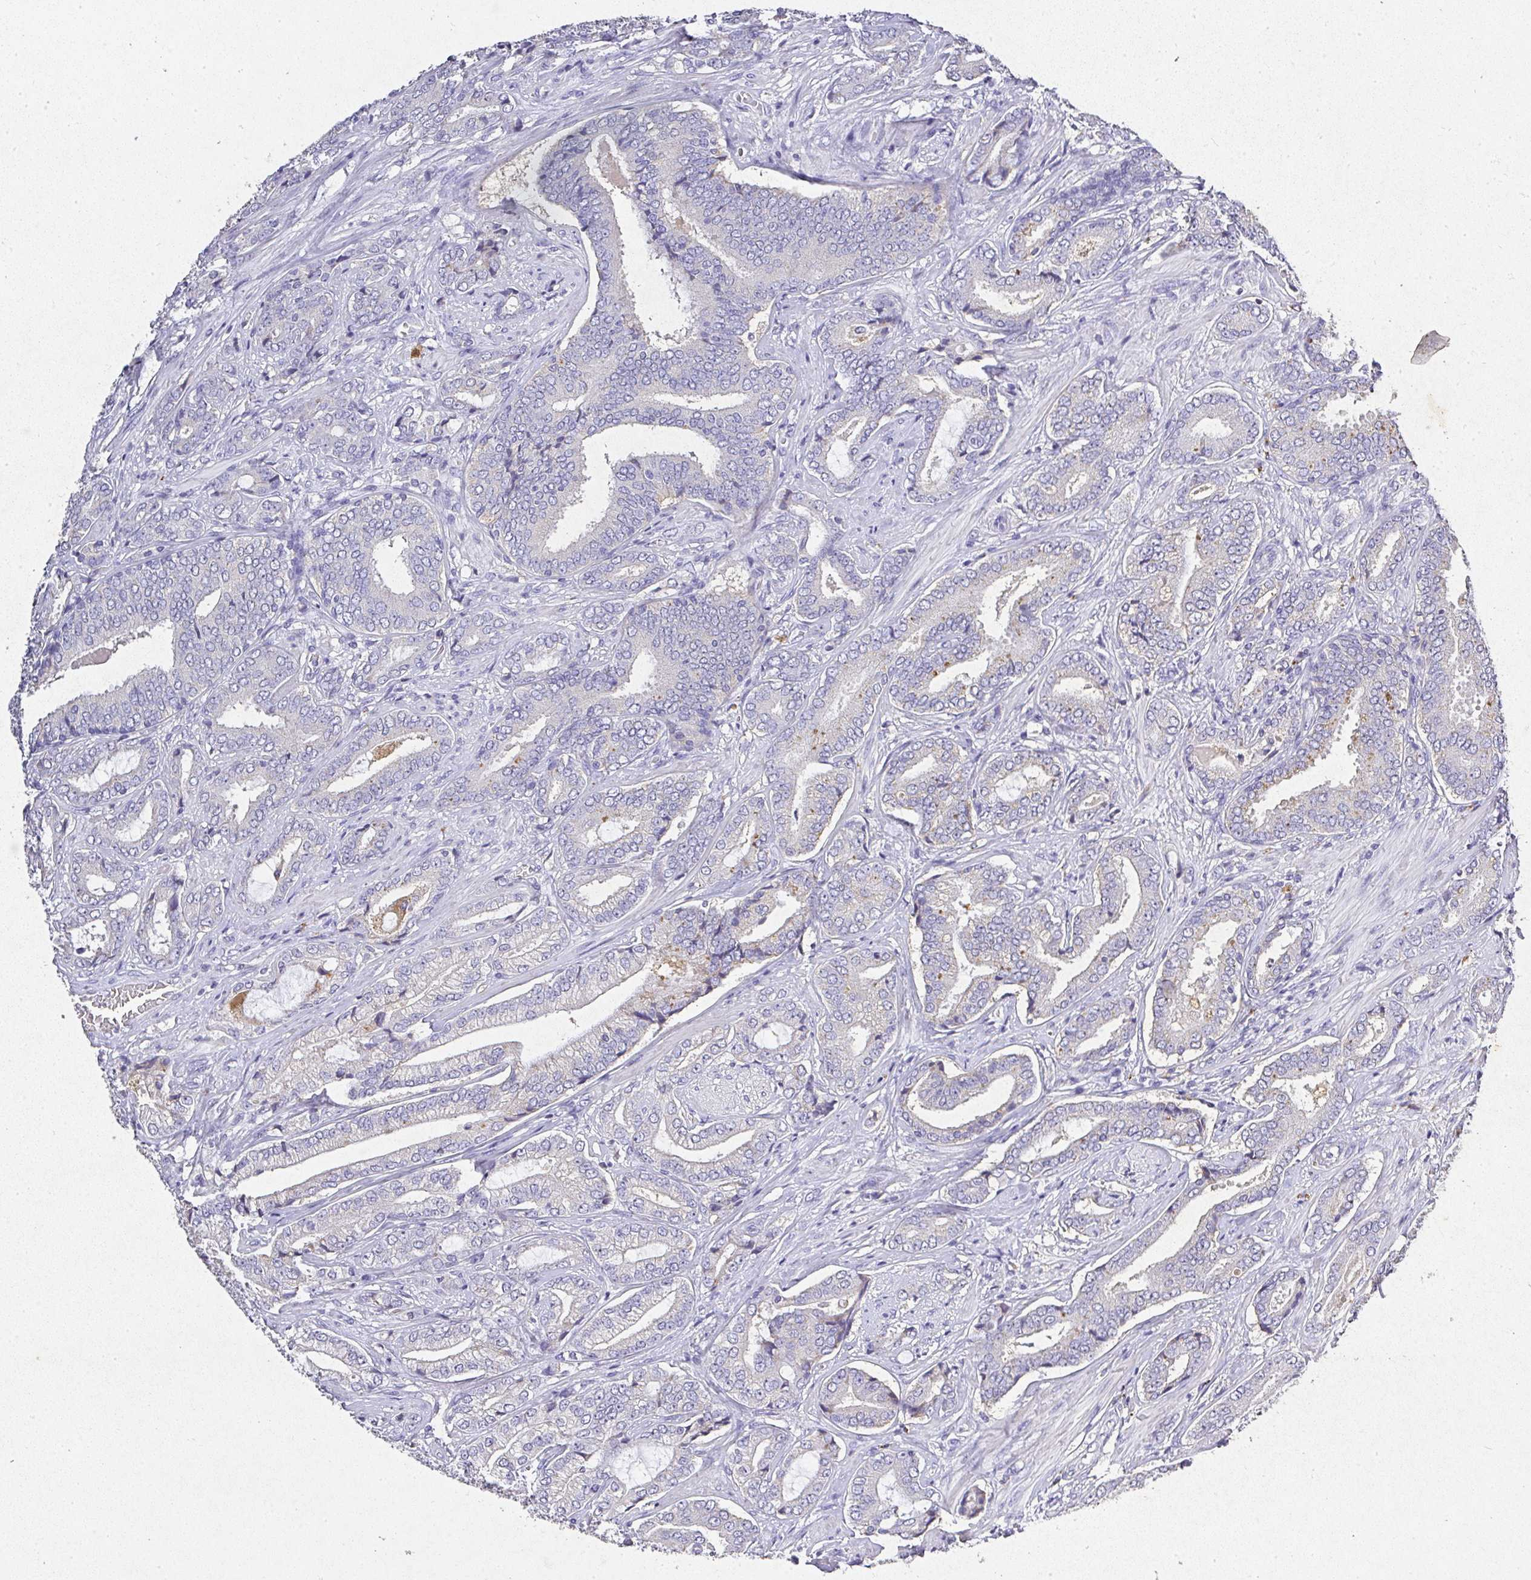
{"staining": {"intensity": "negative", "quantity": "none", "location": "none"}, "tissue": "prostate cancer", "cell_type": "Tumor cells", "image_type": "cancer", "snomed": [{"axis": "morphology", "description": "Adenocarcinoma, High grade"}, {"axis": "topography", "description": "Prostate"}], "caption": "This is an immunohistochemistry (IHC) micrograph of adenocarcinoma (high-grade) (prostate). There is no positivity in tumor cells.", "gene": "RPS2", "patient": {"sex": "male", "age": 62}}